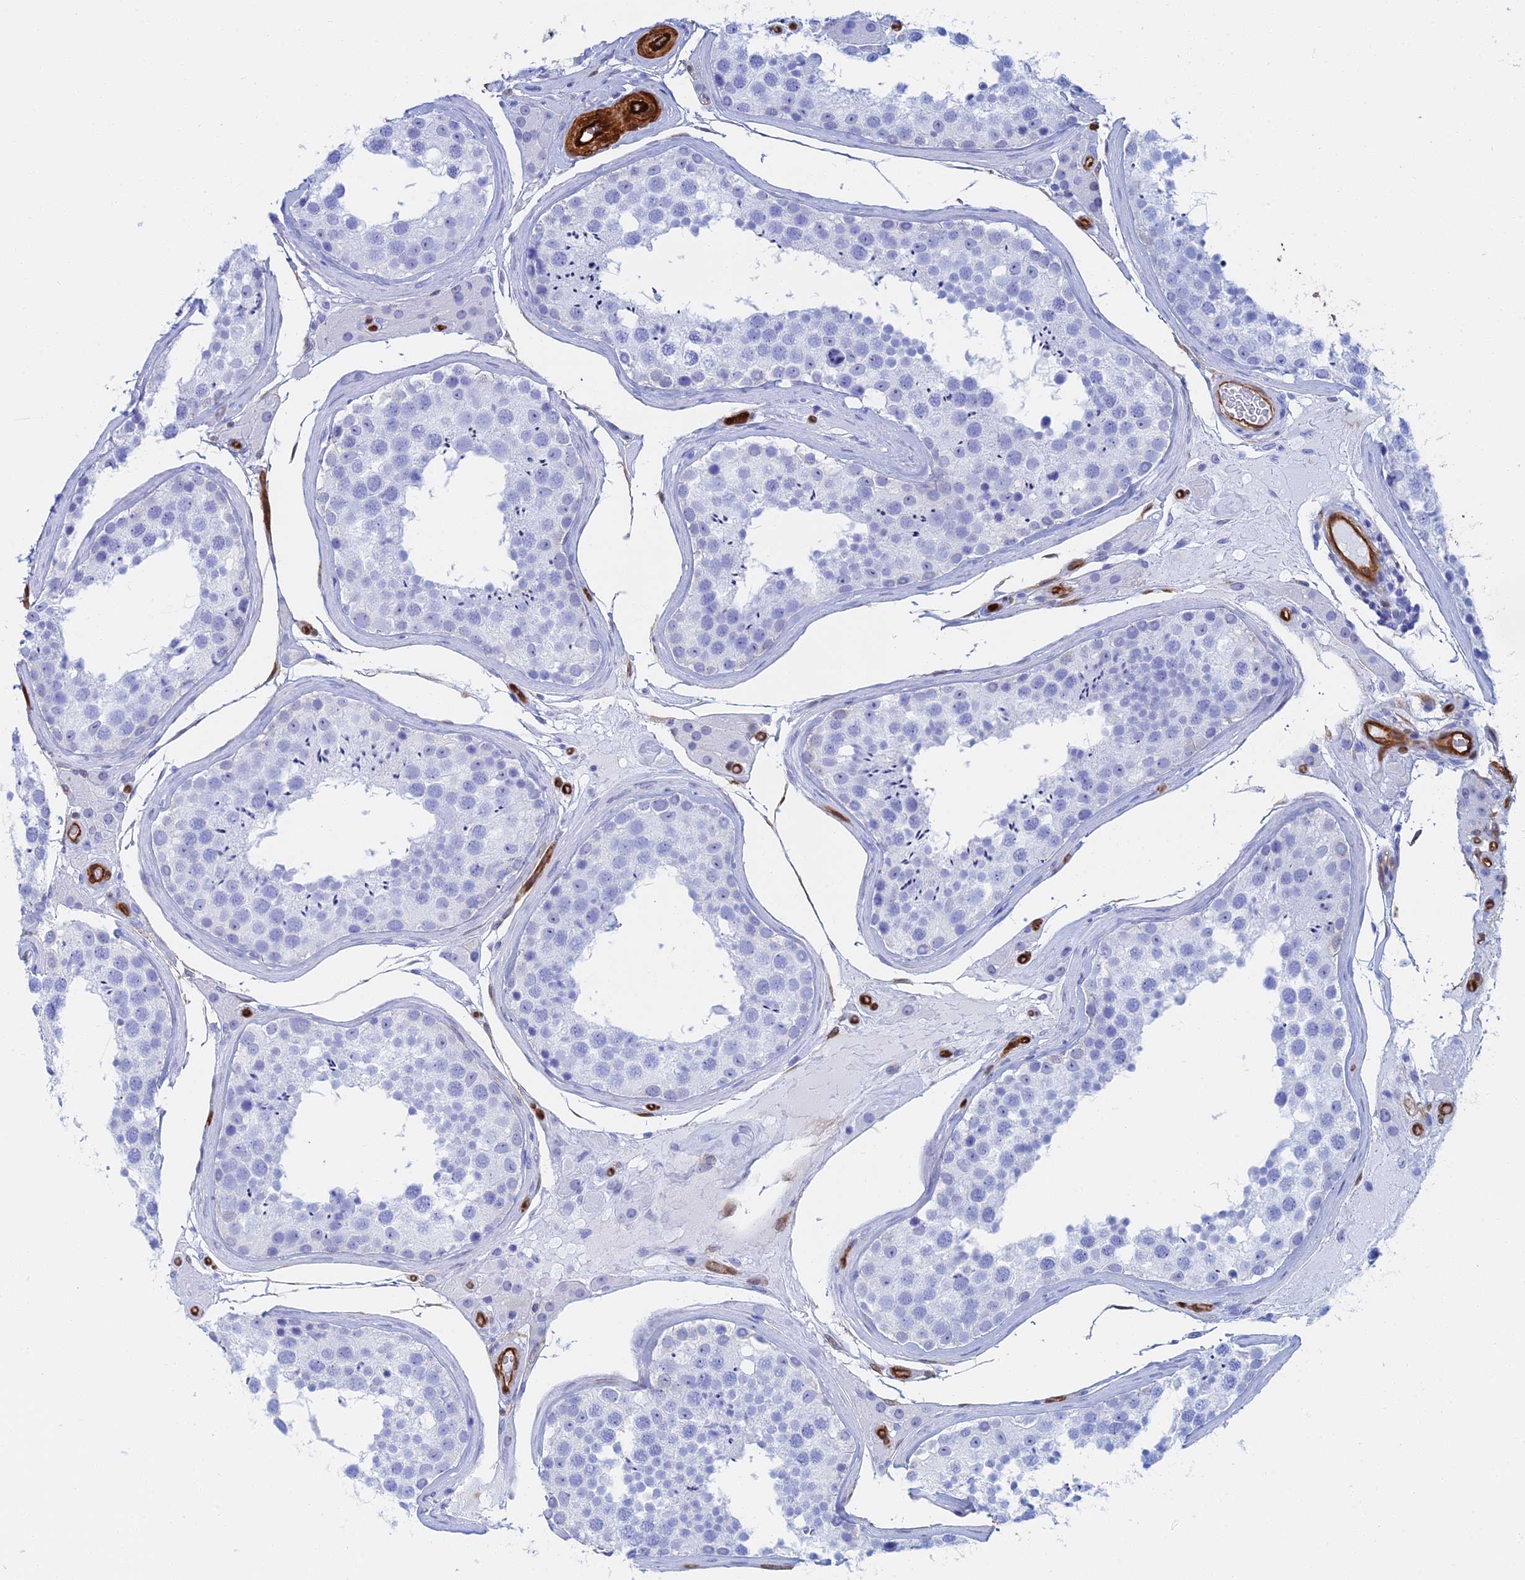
{"staining": {"intensity": "negative", "quantity": "none", "location": "none"}, "tissue": "testis", "cell_type": "Cells in seminiferous ducts", "image_type": "normal", "snomed": [{"axis": "morphology", "description": "Normal tissue, NOS"}, {"axis": "topography", "description": "Testis"}], "caption": "The immunohistochemistry photomicrograph has no significant staining in cells in seminiferous ducts of testis. (DAB (3,3'-diaminobenzidine) immunohistochemistry visualized using brightfield microscopy, high magnification).", "gene": "CRIP2", "patient": {"sex": "male", "age": 46}}